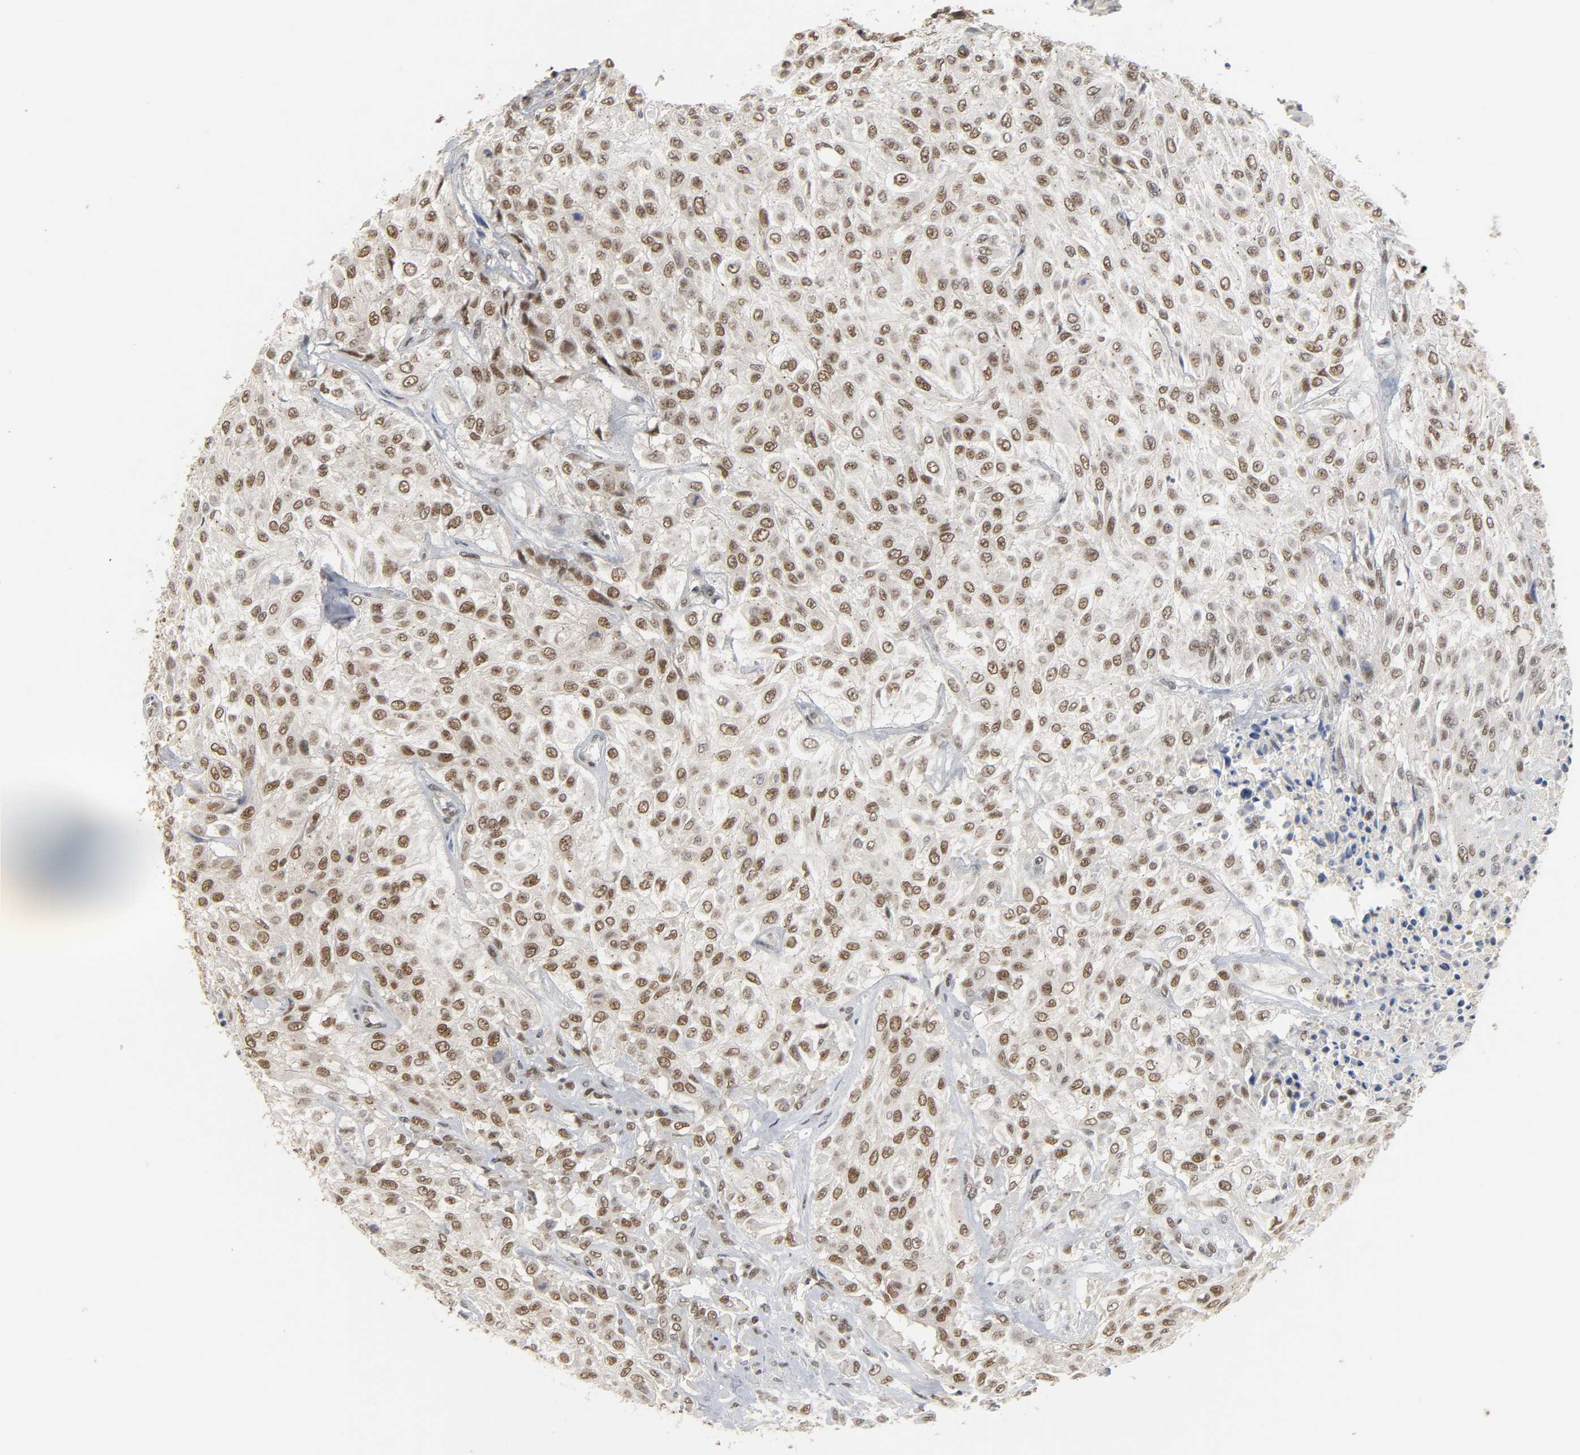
{"staining": {"intensity": "moderate", "quantity": ">75%", "location": "nuclear"}, "tissue": "urothelial cancer", "cell_type": "Tumor cells", "image_type": "cancer", "snomed": [{"axis": "morphology", "description": "Urothelial carcinoma, High grade"}, {"axis": "topography", "description": "Urinary bladder"}], "caption": "Immunohistochemical staining of urothelial cancer demonstrates medium levels of moderate nuclear protein staining in about >75% of tumor cells.", "gene": "NCOA6", "patient": {"sex": "male", "age": 57}}